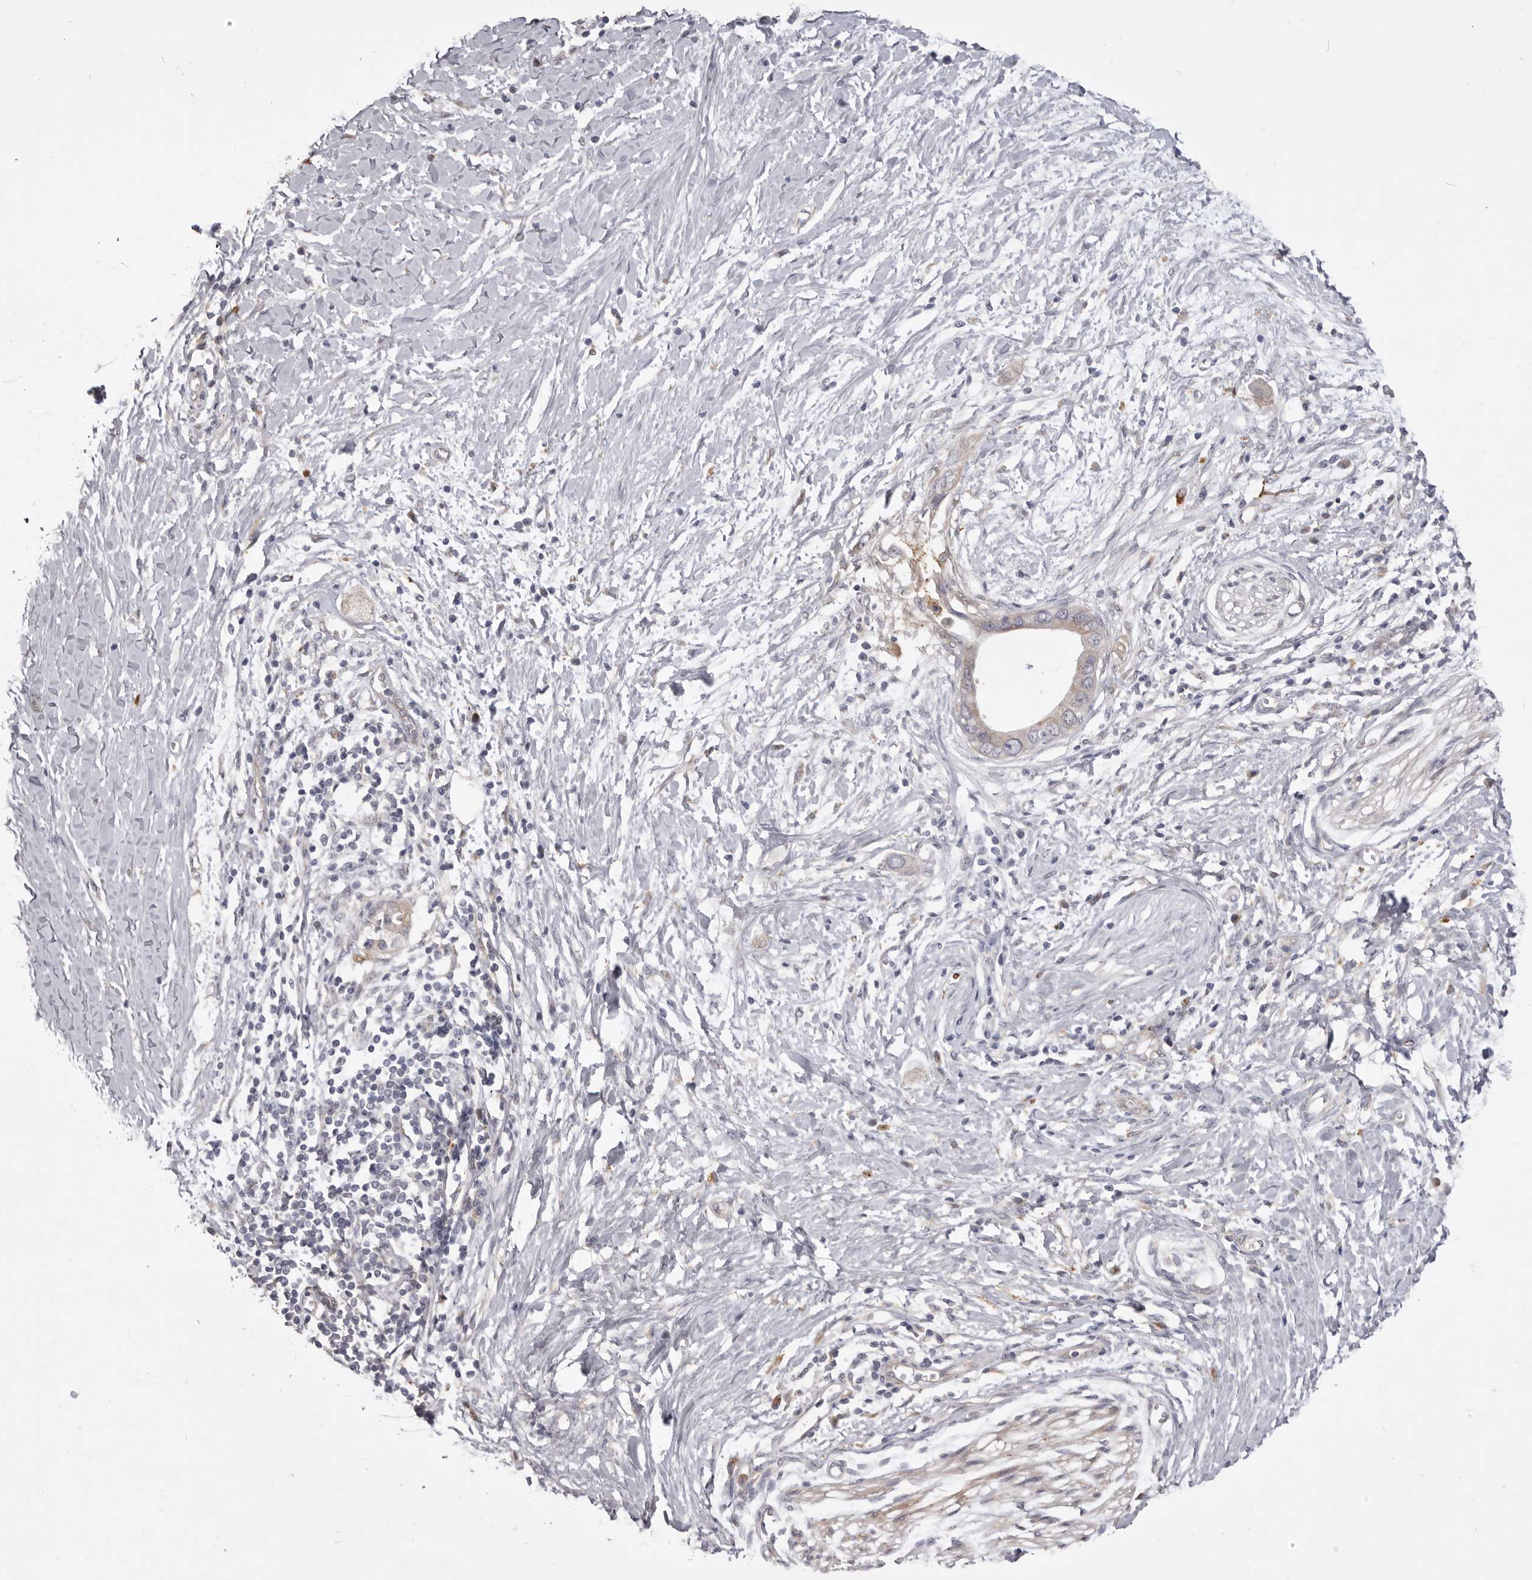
{"staining": {"intensity": "moderate", "quantity": "<25%", "location": "cytoplasmic/membranous"}, "tissue": "pancreatic cancer", "cell_type": "Tumor cells", "image_type": "cancer", "snomed": [{"axis": "morphology", "description": "Normal tissue, NOS"}, {"axis": "morphology", "description": "Adenocarcinoma, NOS"}, {"axis": "topography", "description": "Pancreas"}, {"axis": "topography", "description": "Peripheral nerve tissue"}], "caption": "Protein analysis of adenocarcinoma (pancreatic) tissue demonstrates moderate cytoplasmic/membranous expression in about <25% of tumor cells.", "gene": "VPS45", "patient": {"sex": "male", "age": 59}}